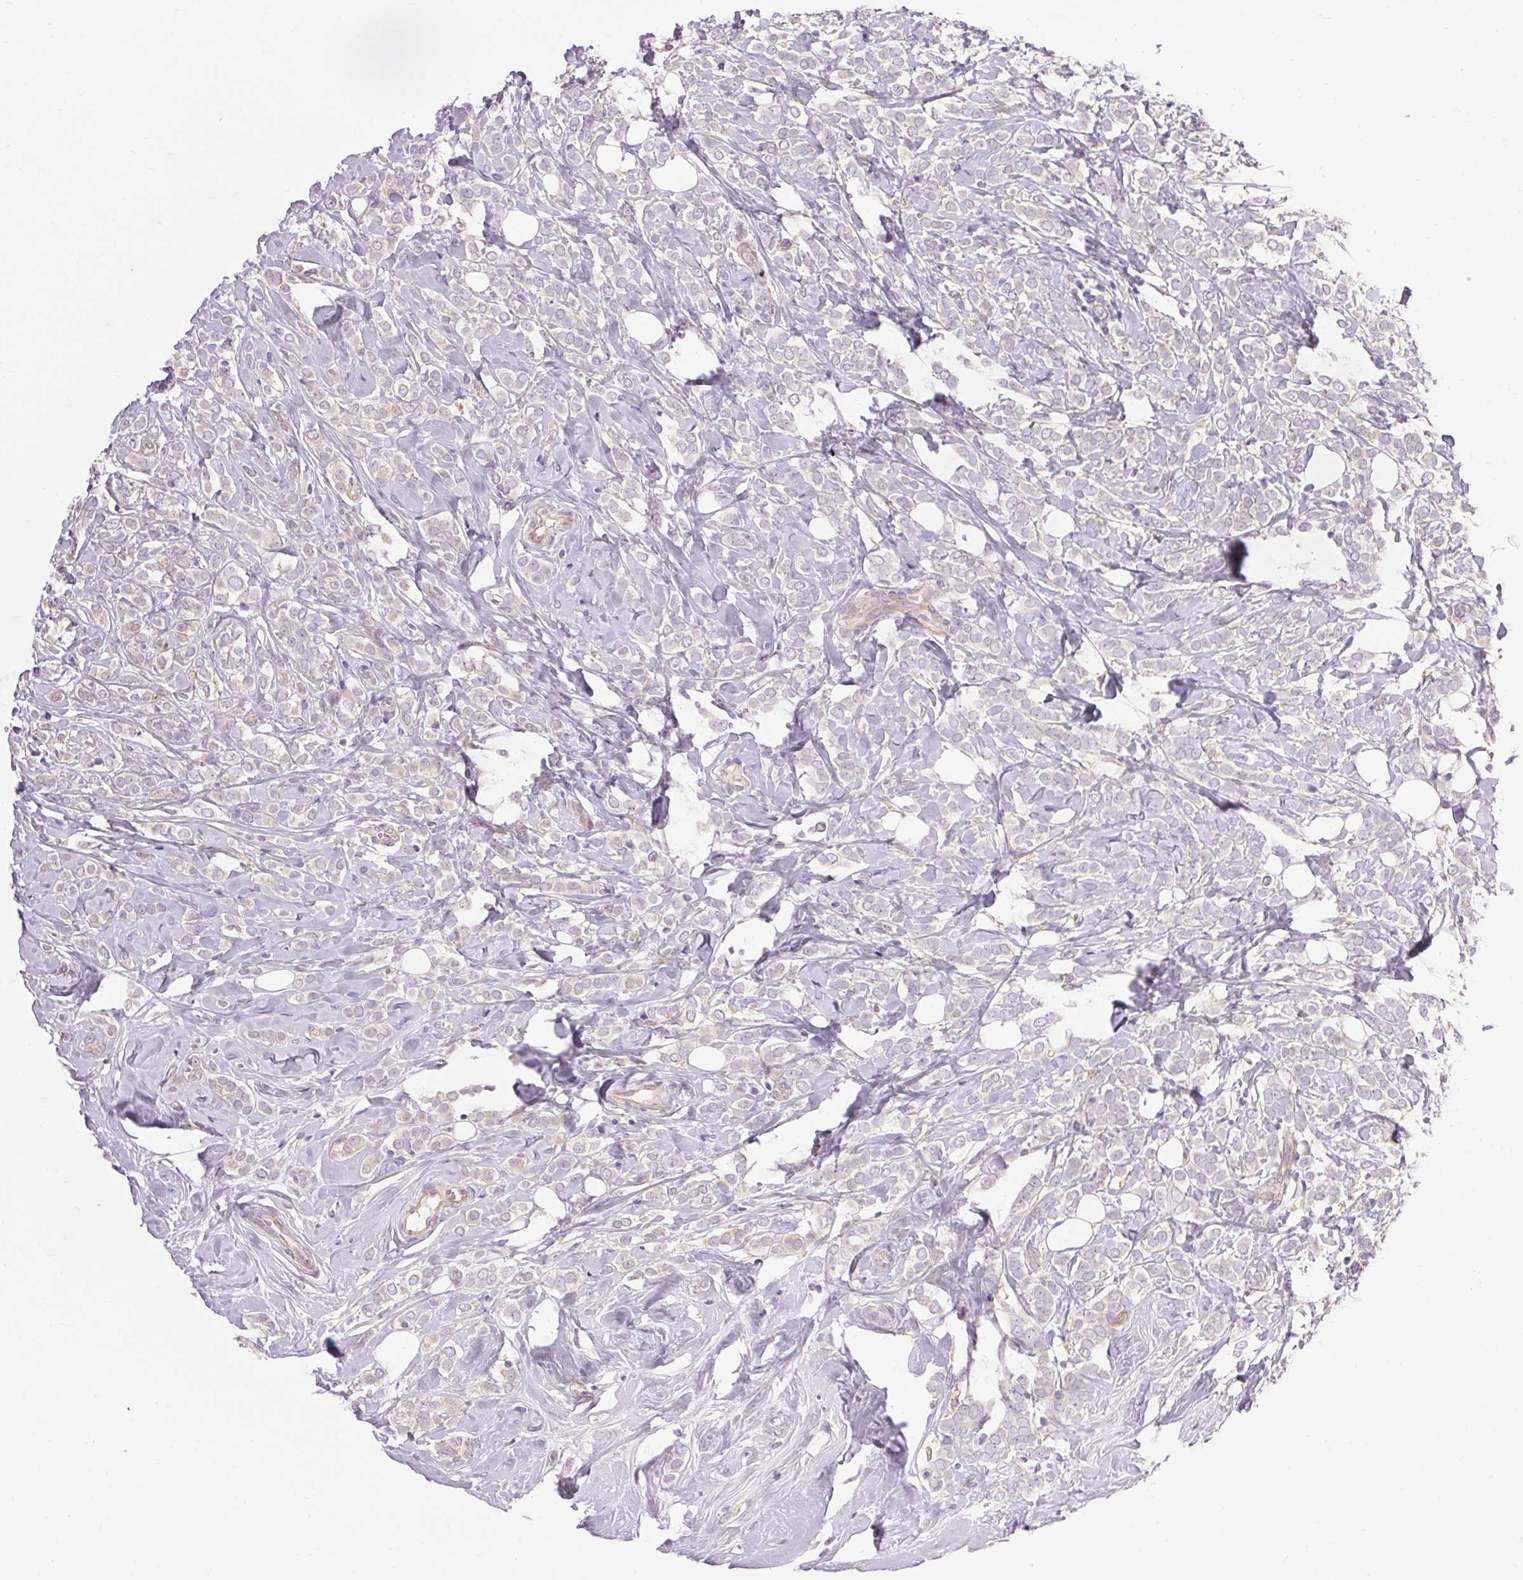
{"staining": {"intensity": "weak", "quantity": "<25%", "location": "cytoplasmic/membranous"}, "tissue": "breast cancer", "cell_type": "Tumor cells", "image_type": "cancer", "snomed": [{"axis": "morphology", "description": "Lobular carcinoma"}, {"axis": "topography", "description": "Breast"}], "caption": "This is an IHC histopathology image of breast cancer. There is no staining in tumor cells.", "gene": "TM6SF1", "patient": {"sex": "female", "age": 49}}